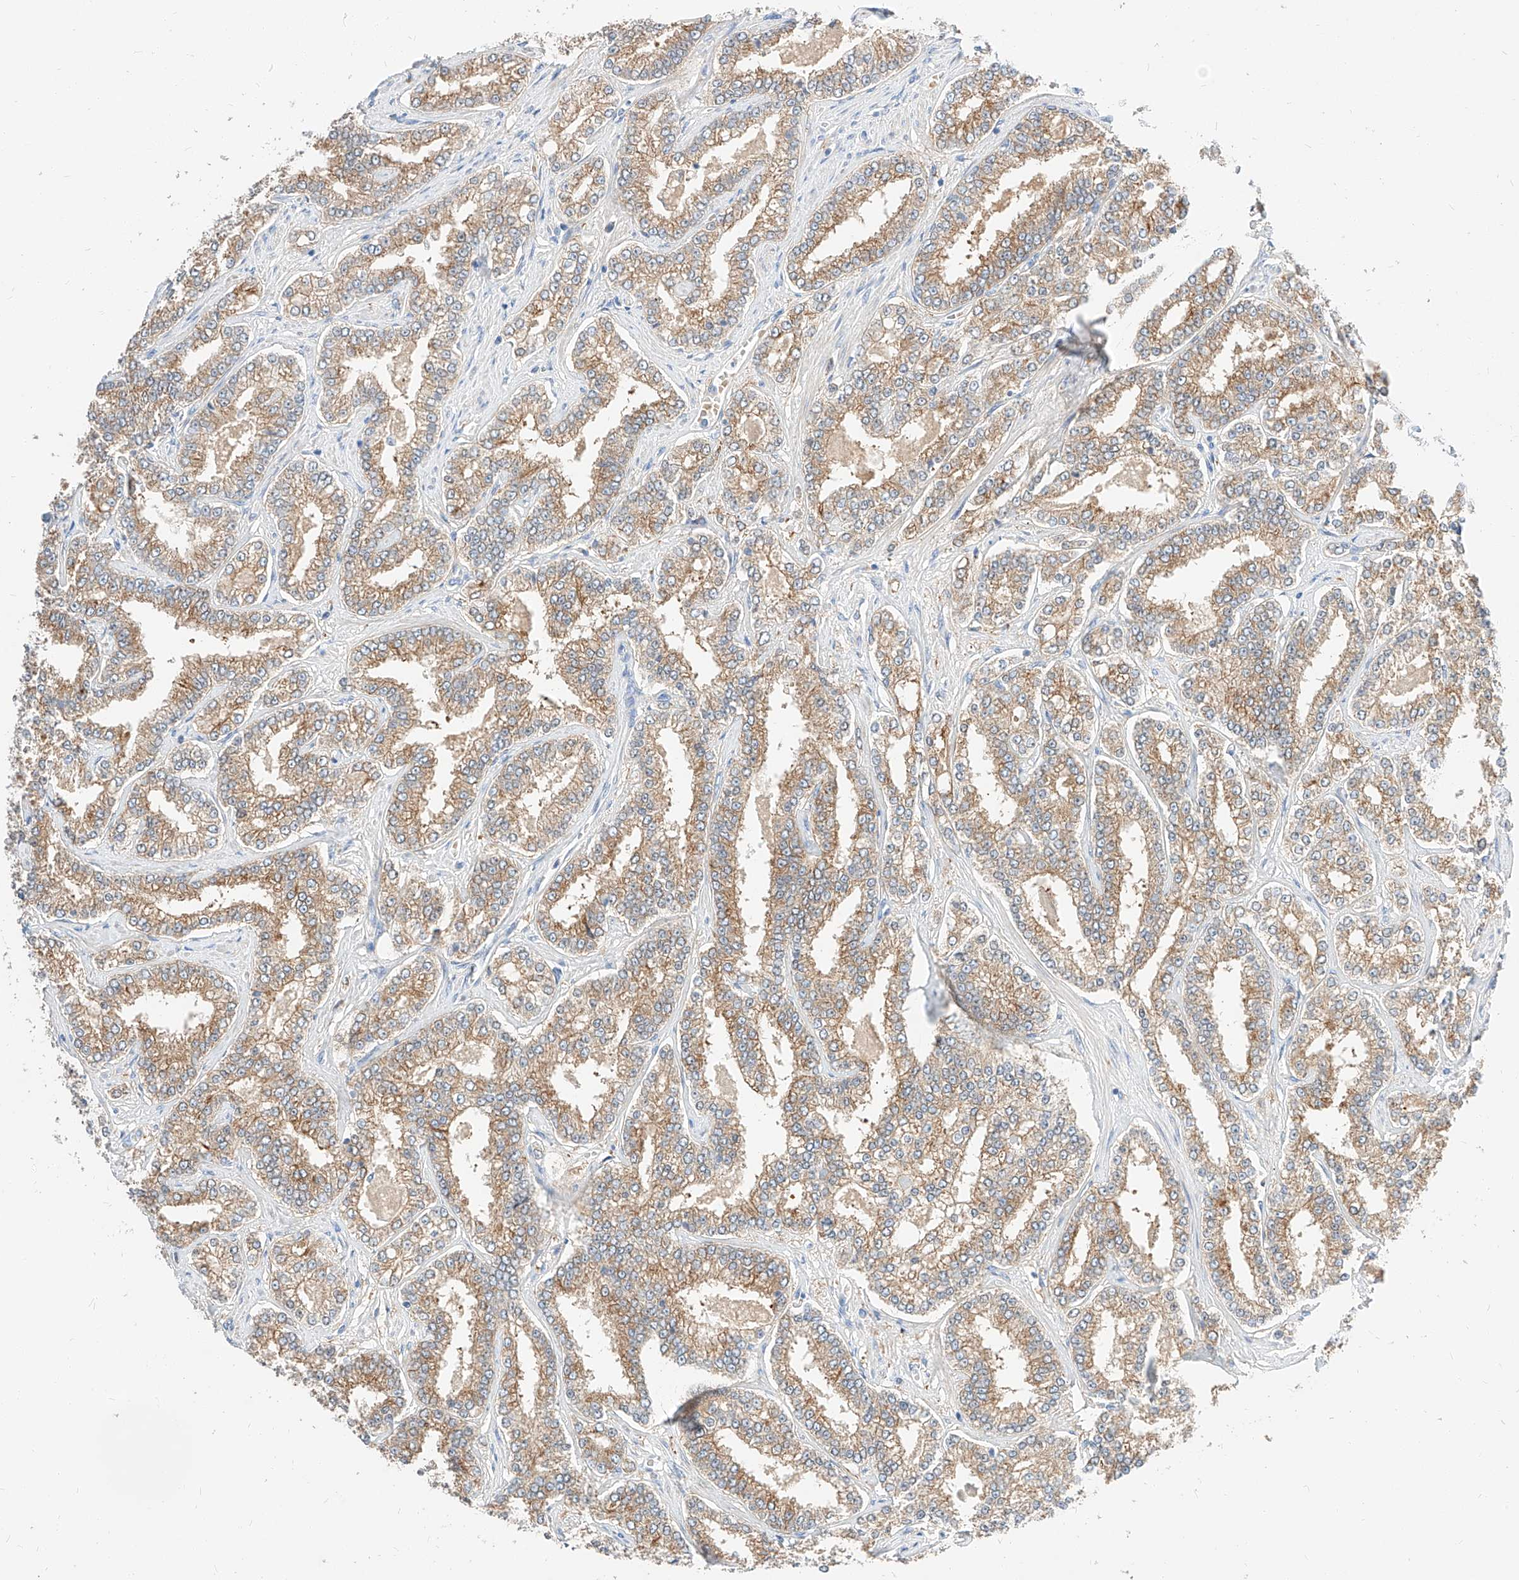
{"staining": {"intensity": "moderate", "quantity": ">75%", "location": "cytoplasmic/membranous"}, "tissue": "prostate cancer", "cell_type": "Tumor cells", "image_type": "cancer", "snomed": [{"axis": "morphology", "description": "Normal tissue, NOS"}, {"axis": "morphology", "description": "Adenocarcinoma, High grade"}, {"axis": "topography", "description": "Prostate"}], "caption": "Immunohistochemical staining of human prostate high-grade adenocarcinoma exhibits medium levels of moderate cytoplasmic/membranous protein staining in about >75% of tumor cells.", "gene": "MAP7", "patient": {"sex": "male", "age": 83}}